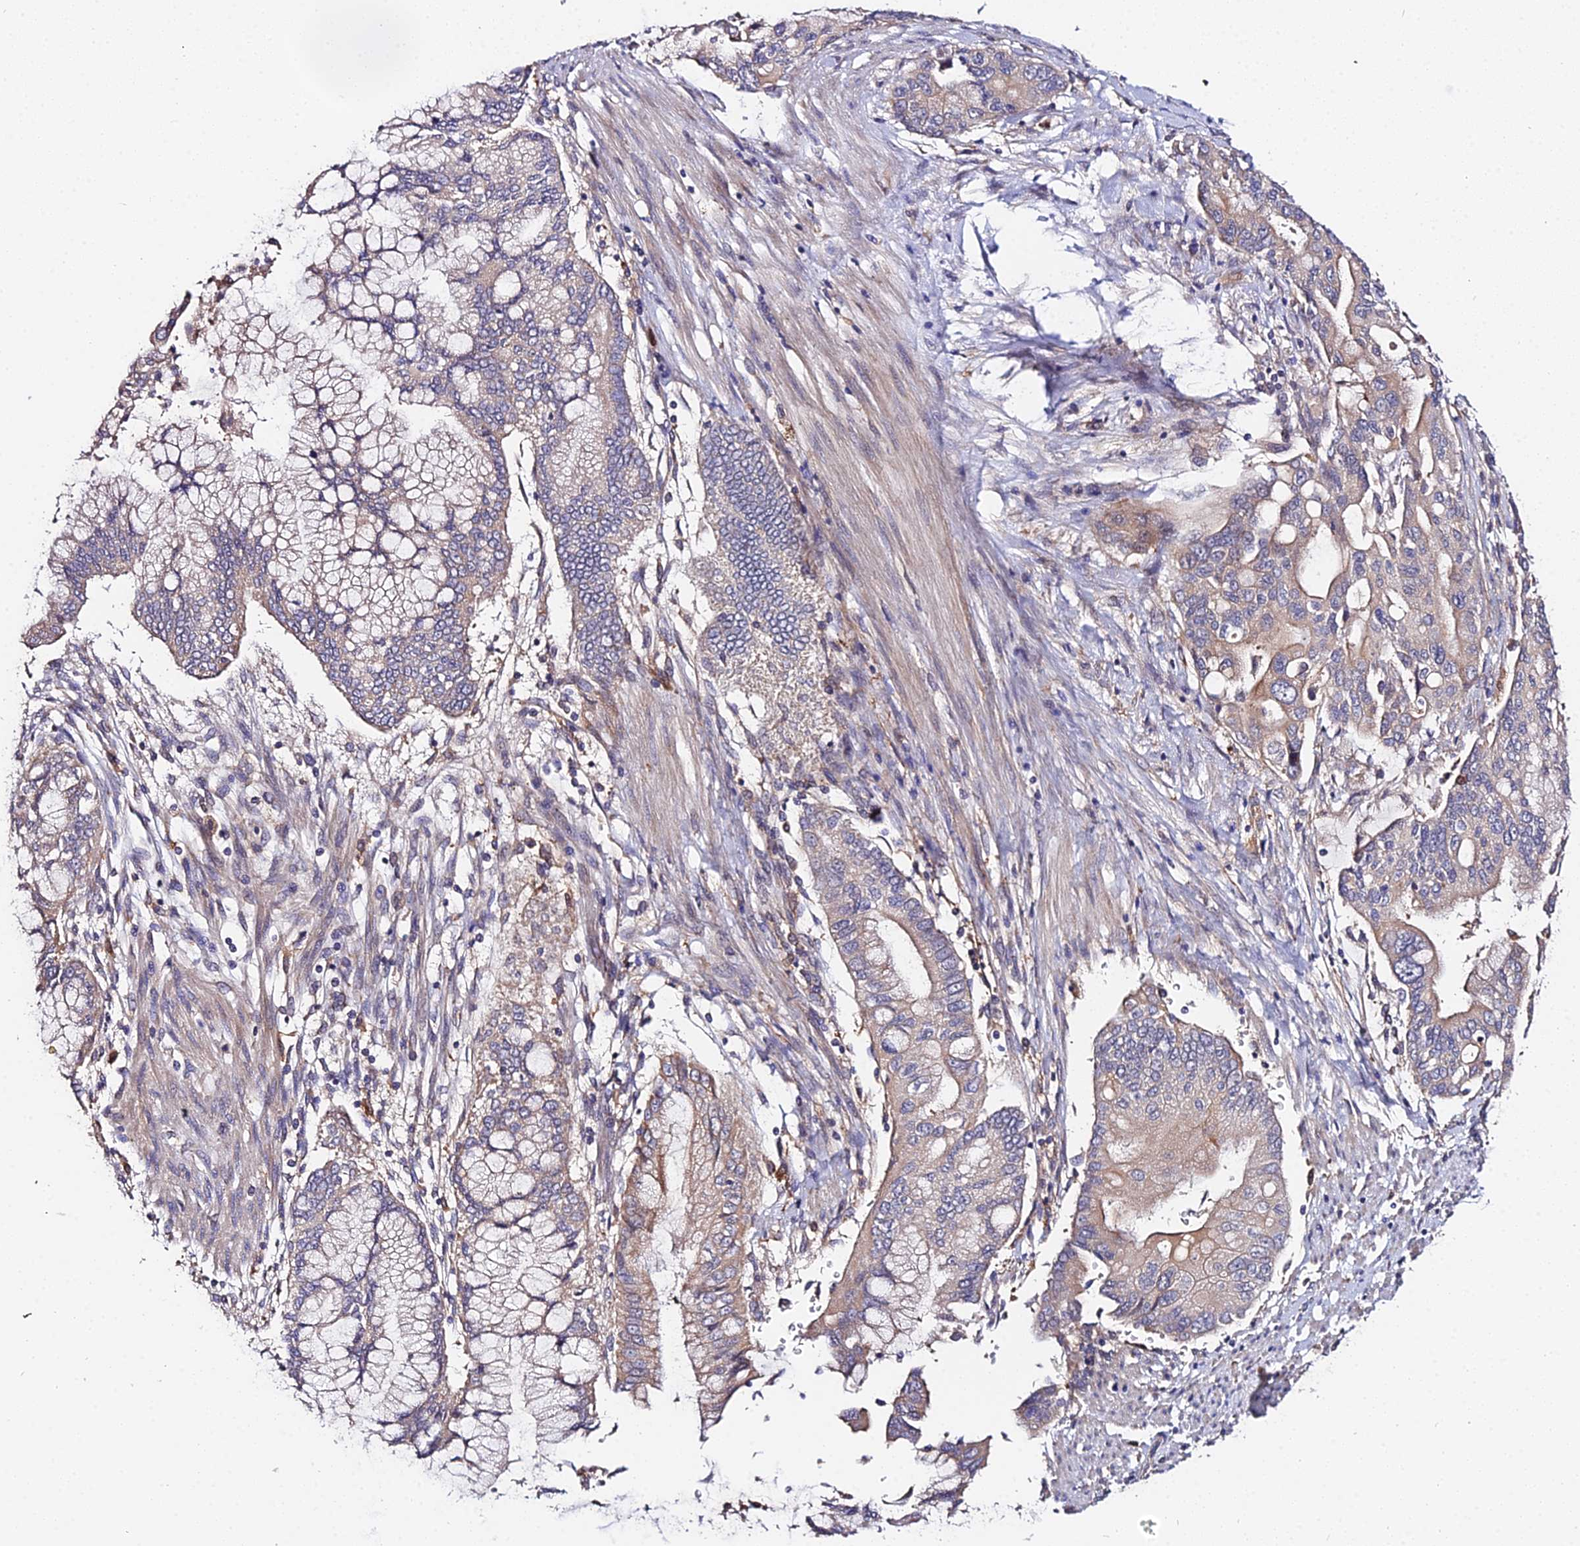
{"staining": {"intensity": "weak", "quantity": "25%-75%", "location": "cytoplasmic/membranous"}, "tissue": "pancreatic cancer", "cell_type": "Tumor cells", "image_type": "cancer", "snomed": [{"axis": "morphology", "description": "Adenocarcinoma, NOS"}, {"axis": "topography", "description": "Pancreas"}], "caption": "The immunohistochemical stain highlights weak cytoplasmic/membranous positivity in tumor cells of adenocarcinoma (pancreatic) tissue.", "gene": "ZBED8", "patient": {"sex": "male", "age": 46}}